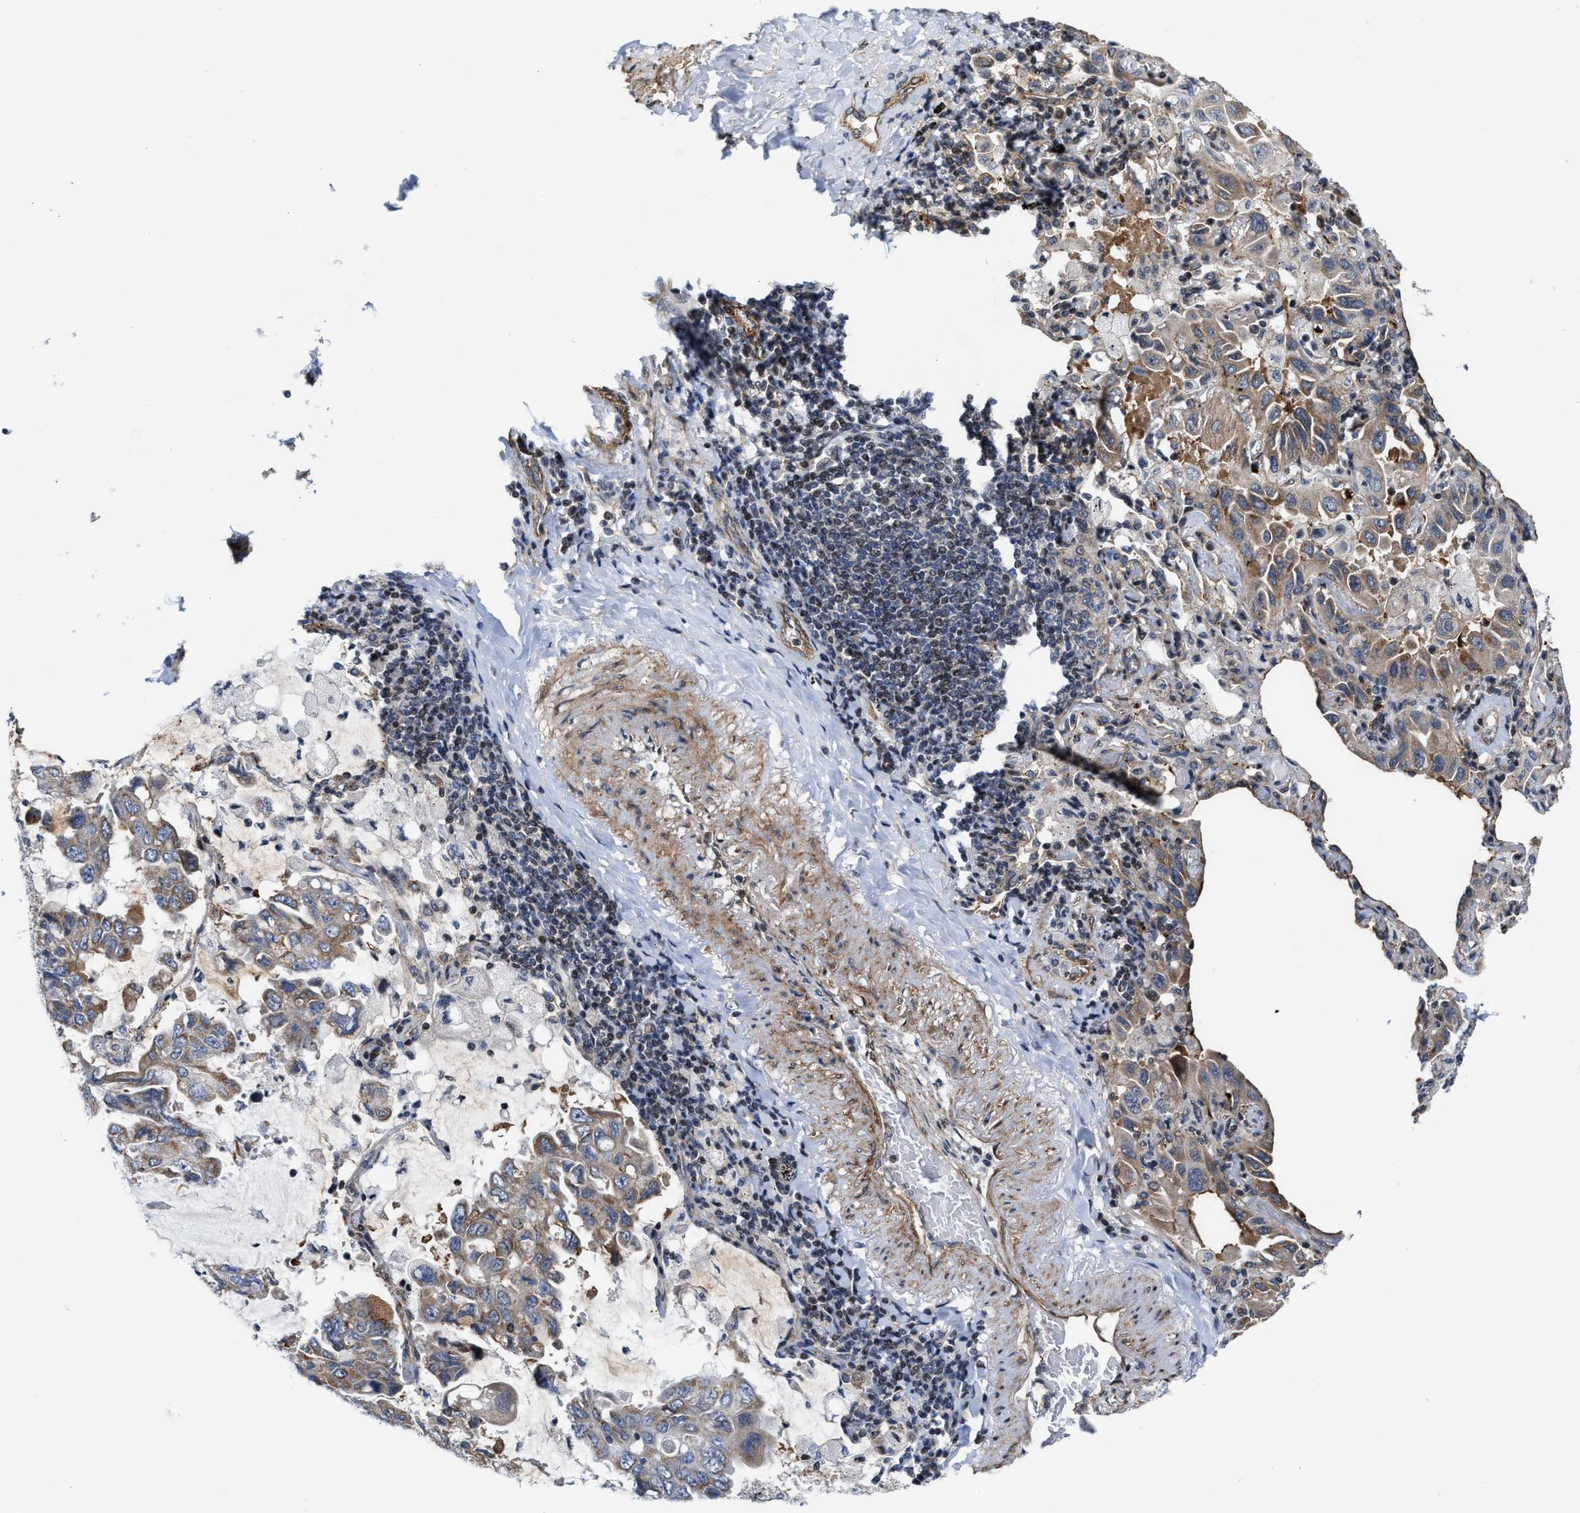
{"staining": {"intensity": "weak", "quantity": "25%-75%", "location": "cytoplasmic/membranous"}, "tissue": "lung cancer", "cell_type": "Tumor cells", "image_type": "cancer", "snomed": [{"axis": "morphology", "description": "Adenocarcinoma, NOS"}, {"axis": "topography", "description": "Lung"}], "caption": "A brown stain highlights weak cytoplasmic/membranous positivity of a protein in human lung cancer (adenocarcinoma) tumor cells.", "gene": "TGFB1I1", "patient": {"sex": "male", "age": 64}}